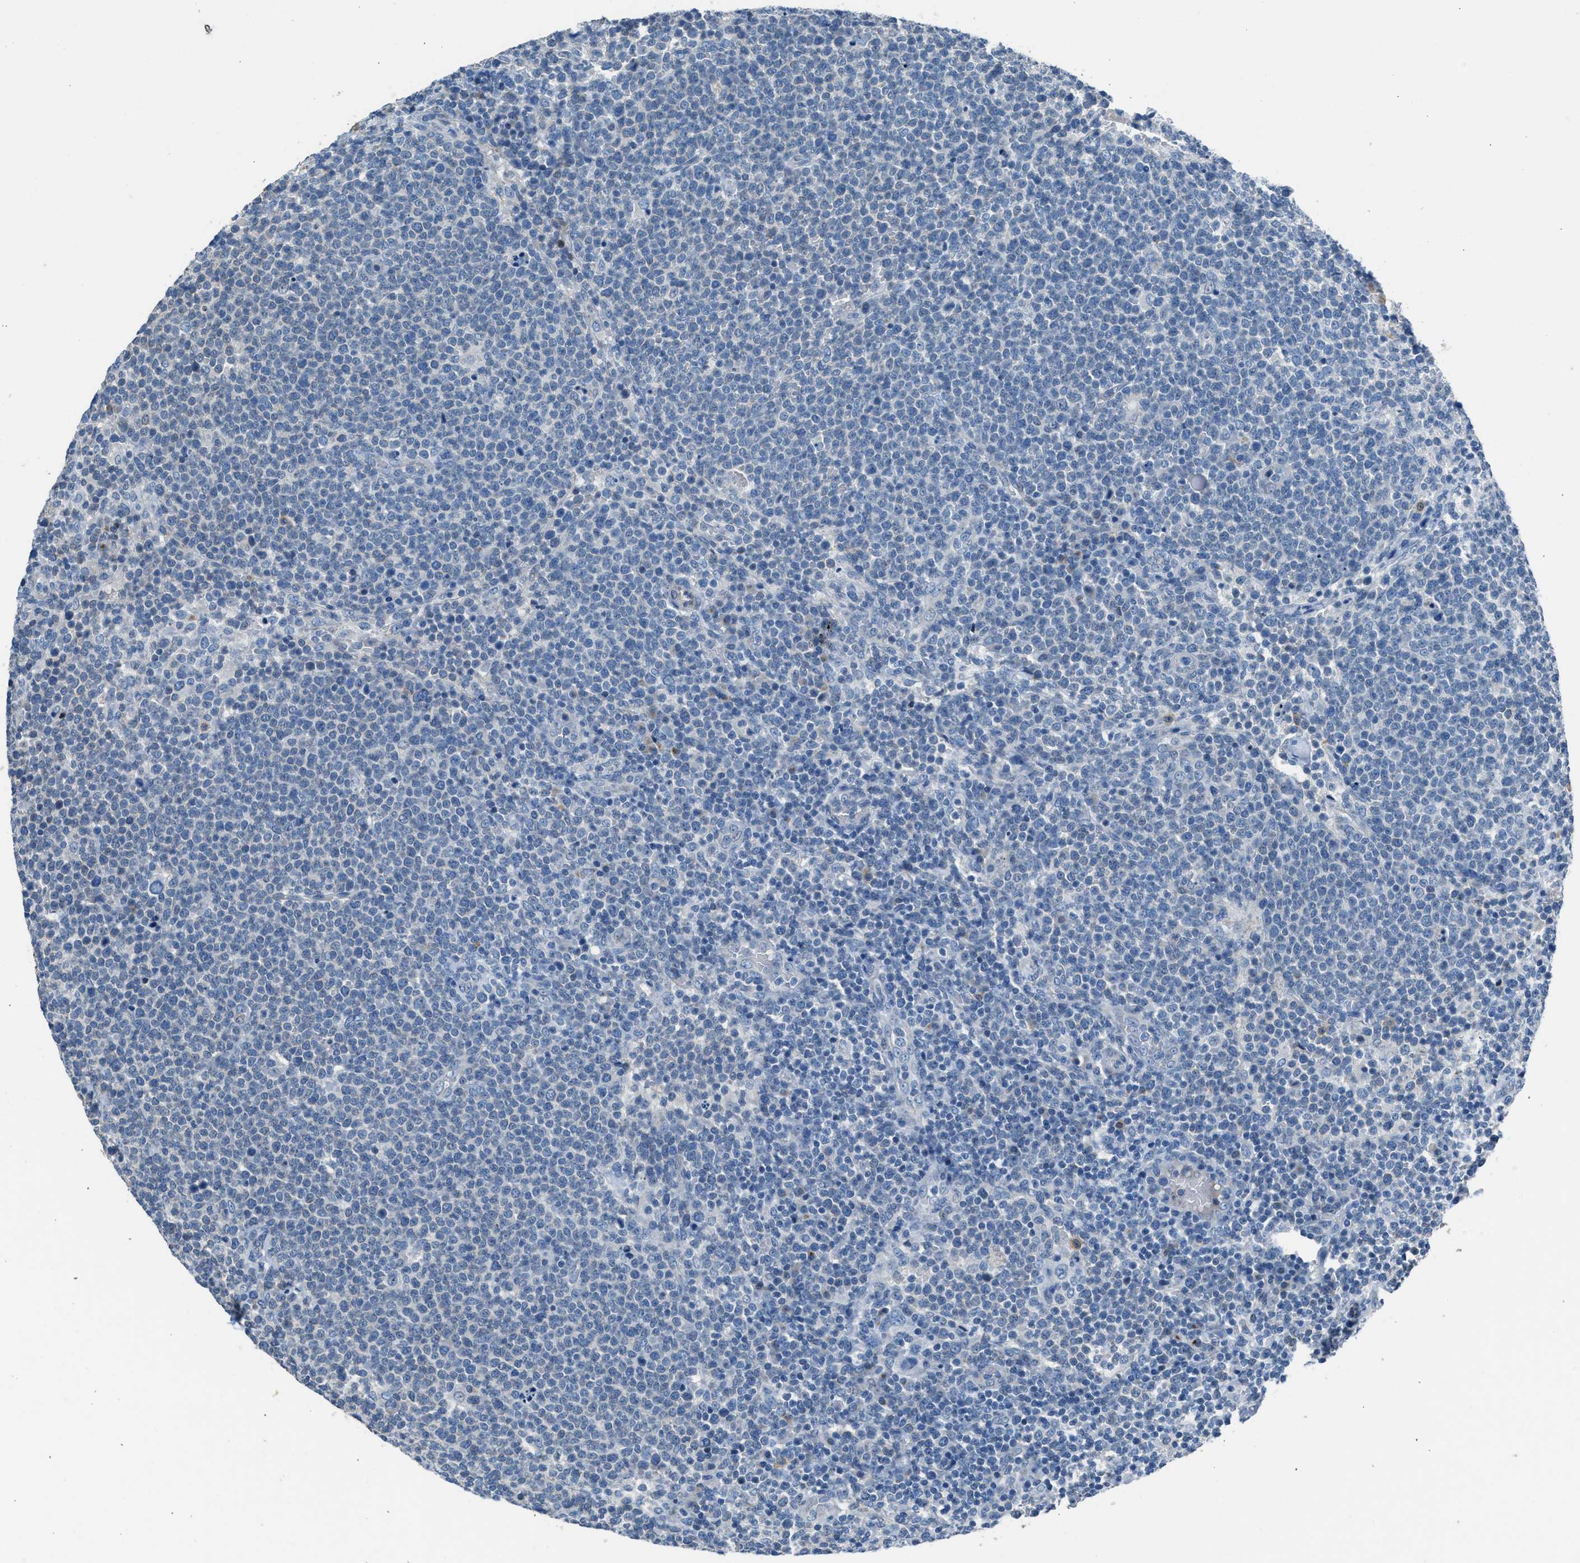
{"staining": {"intensity": "negative", "quantity": "none", "location": "none"}, "tissue": "lymphoma", "cell_type": "Tumor cells", "image_type": "cancer", "snomed": [{"axis": "morphology", "description": "Malignant lymphoma, non-Hodgkin's type, High grade"}, {"axis": "topography", "description": "Lymph node"}], "caption": "Immunohistochemistry photomicrograph of neoplastic tissue: human lymphoma stained with DAB (3,3'-diaminobenzidine) demonstrates no significant protein positivity in tumor cells.", "gene": "RNF41", "patient": {"sex": "male", "age": 61}}